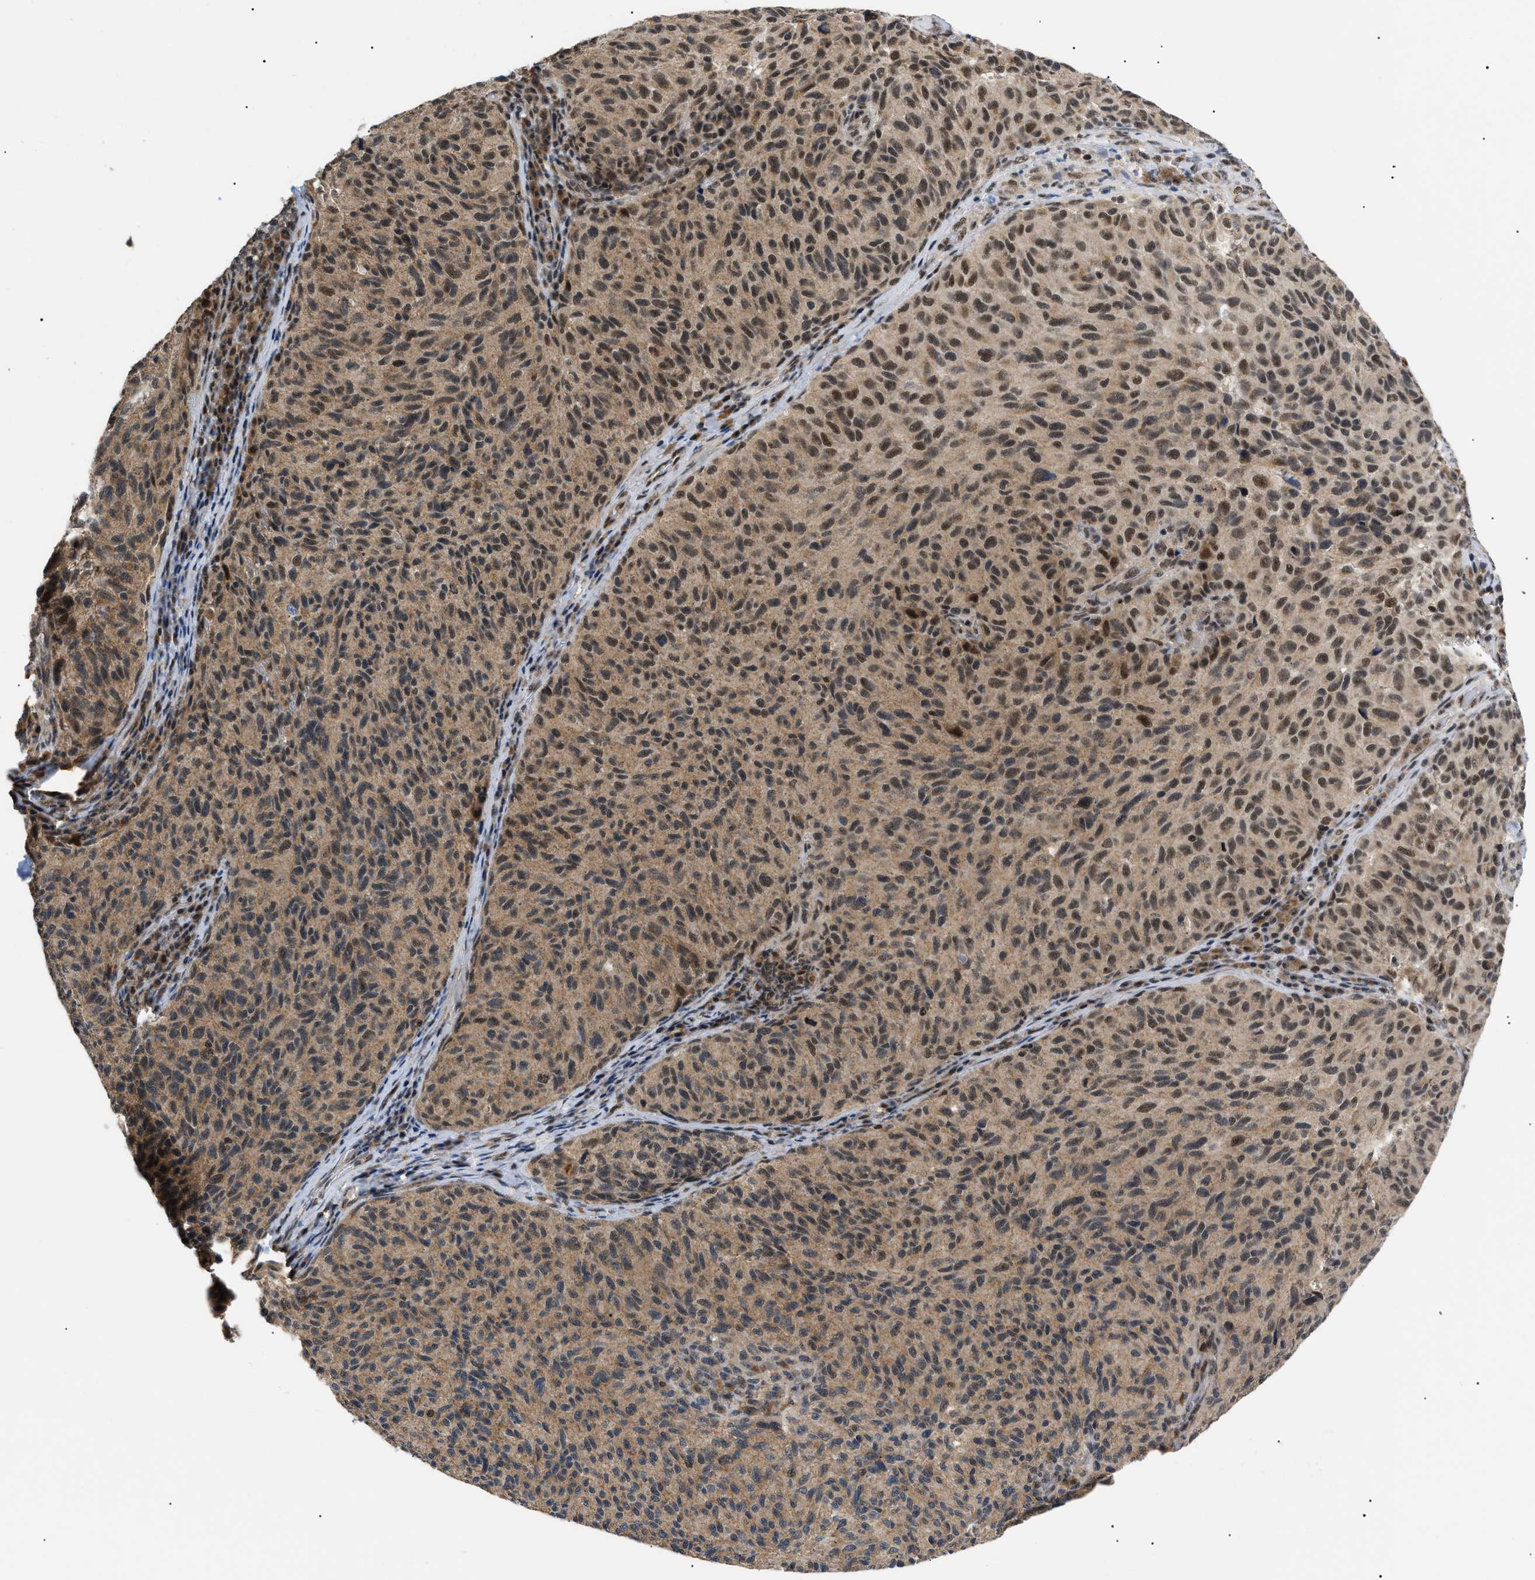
{"staining": {"intensity": "moderate", "quantity": ">75%", "location": "cytoplasmic/membranous"}, "tissue": "melanoma", "cell_type": "Tumor cells", "image_type": "cancer", "snomed": [{"axis": "morphology", "description": "Malignant melanoma, NOS"}, {"axis": "topography", "description": "Skin"}], "caption": "An immunohistochemistry histopathology image of tumor tissue is shown. Protein staining in brown labels moderate cytoplasmic/membranous positivity in melanoma within tumor cells.", "gene": "ZBTB11", "patient": {"sex": "female", "age": 73}}